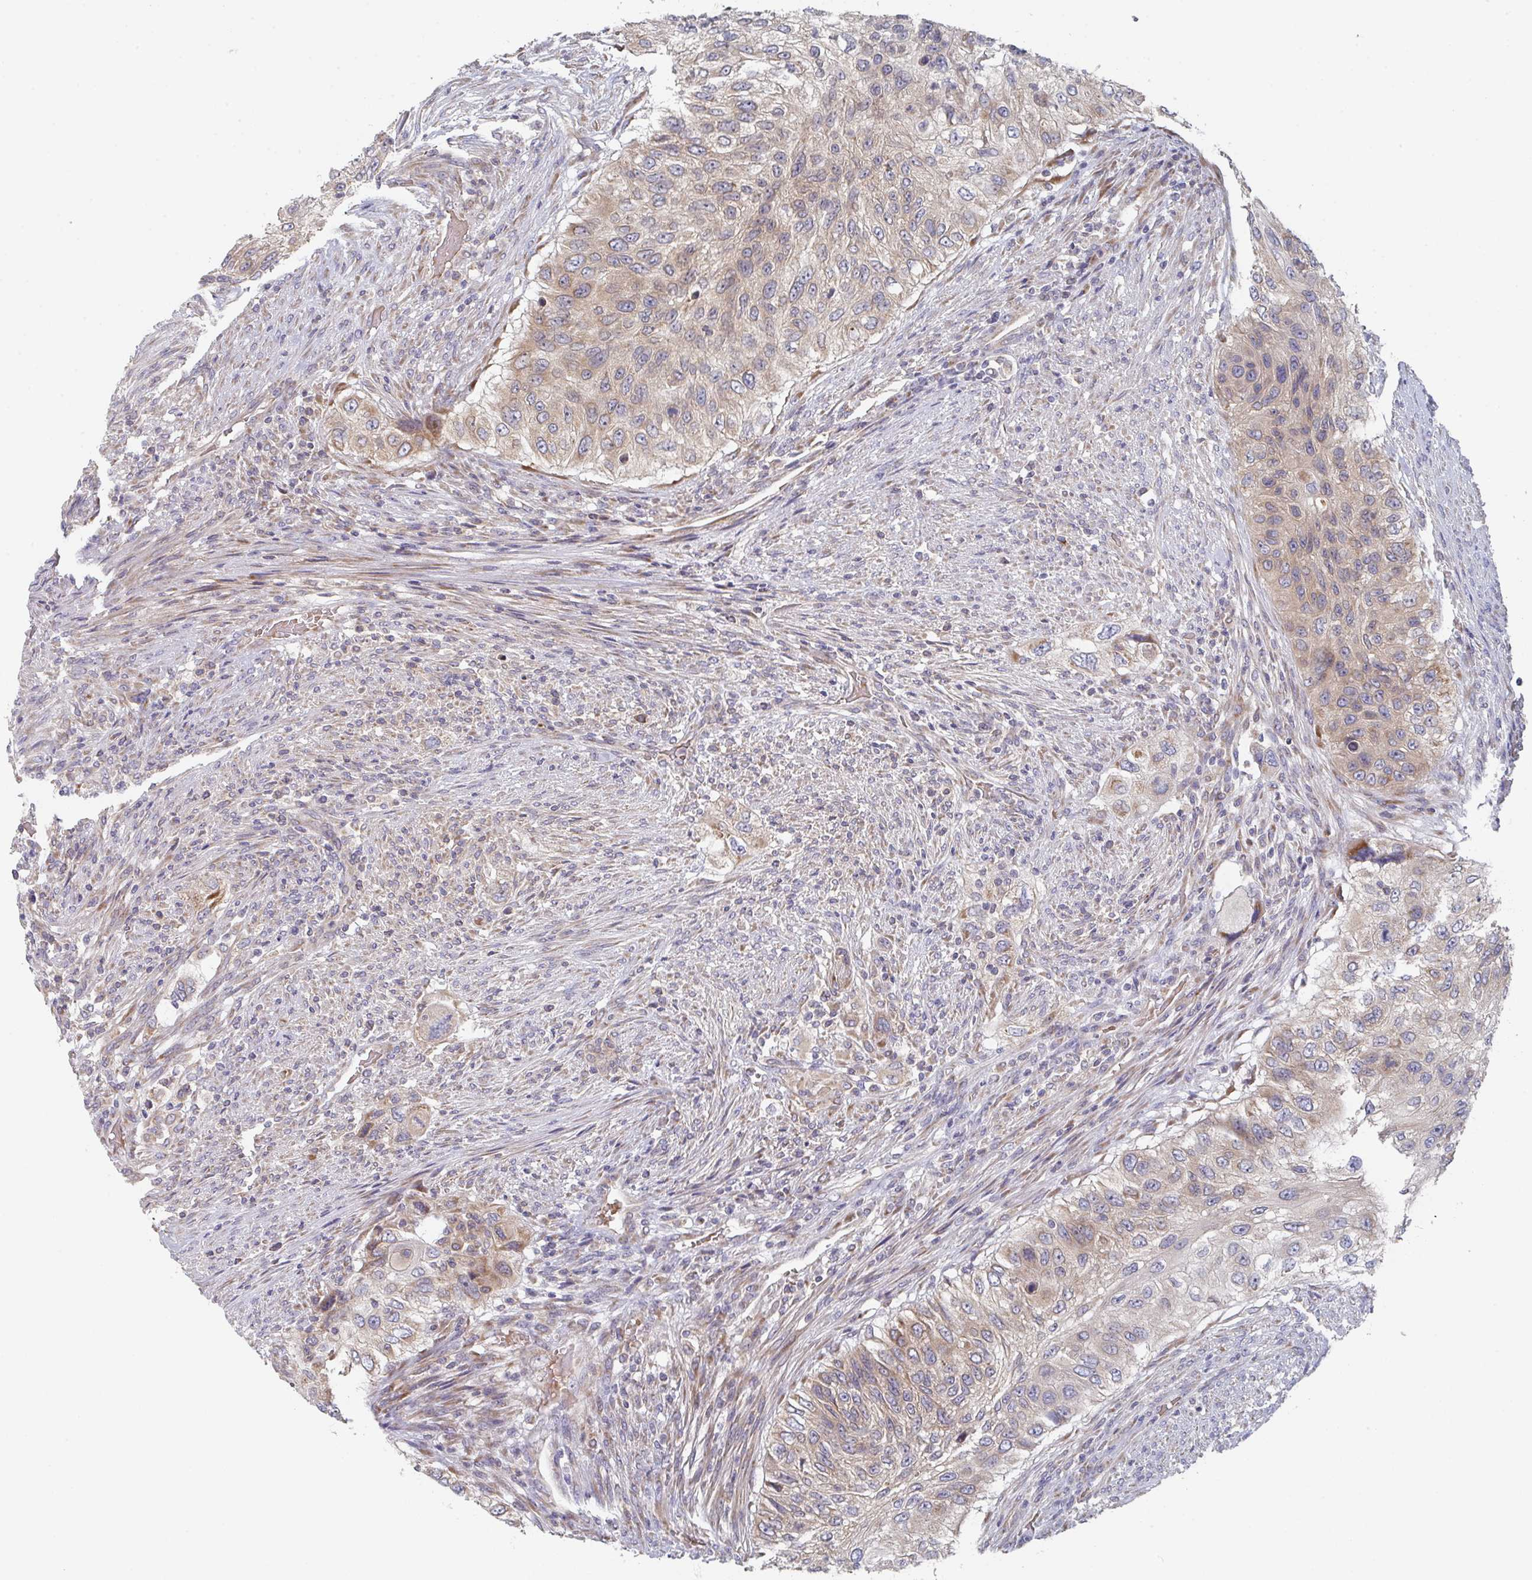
{"staining": {"intensity": "weak", "quantity": "<25%", "location": "cytoplasmic/membranous"}, "tissue": "urothelial cancer", "cell_type": "Tumor cells", "image_type": "cancer", "snomed": [{"axis": "morphology", "description": "Urothelial carcinoma, High grade"}, {"axis": "topography", "description": "Urinary bladder"}], "caption": "Micrograph shows no significant protein positivity in tumor cells of high-grade urothelial carcinoma.", "gene": "ELOVL1", "patient": {"sex": "female", "age": 60}}